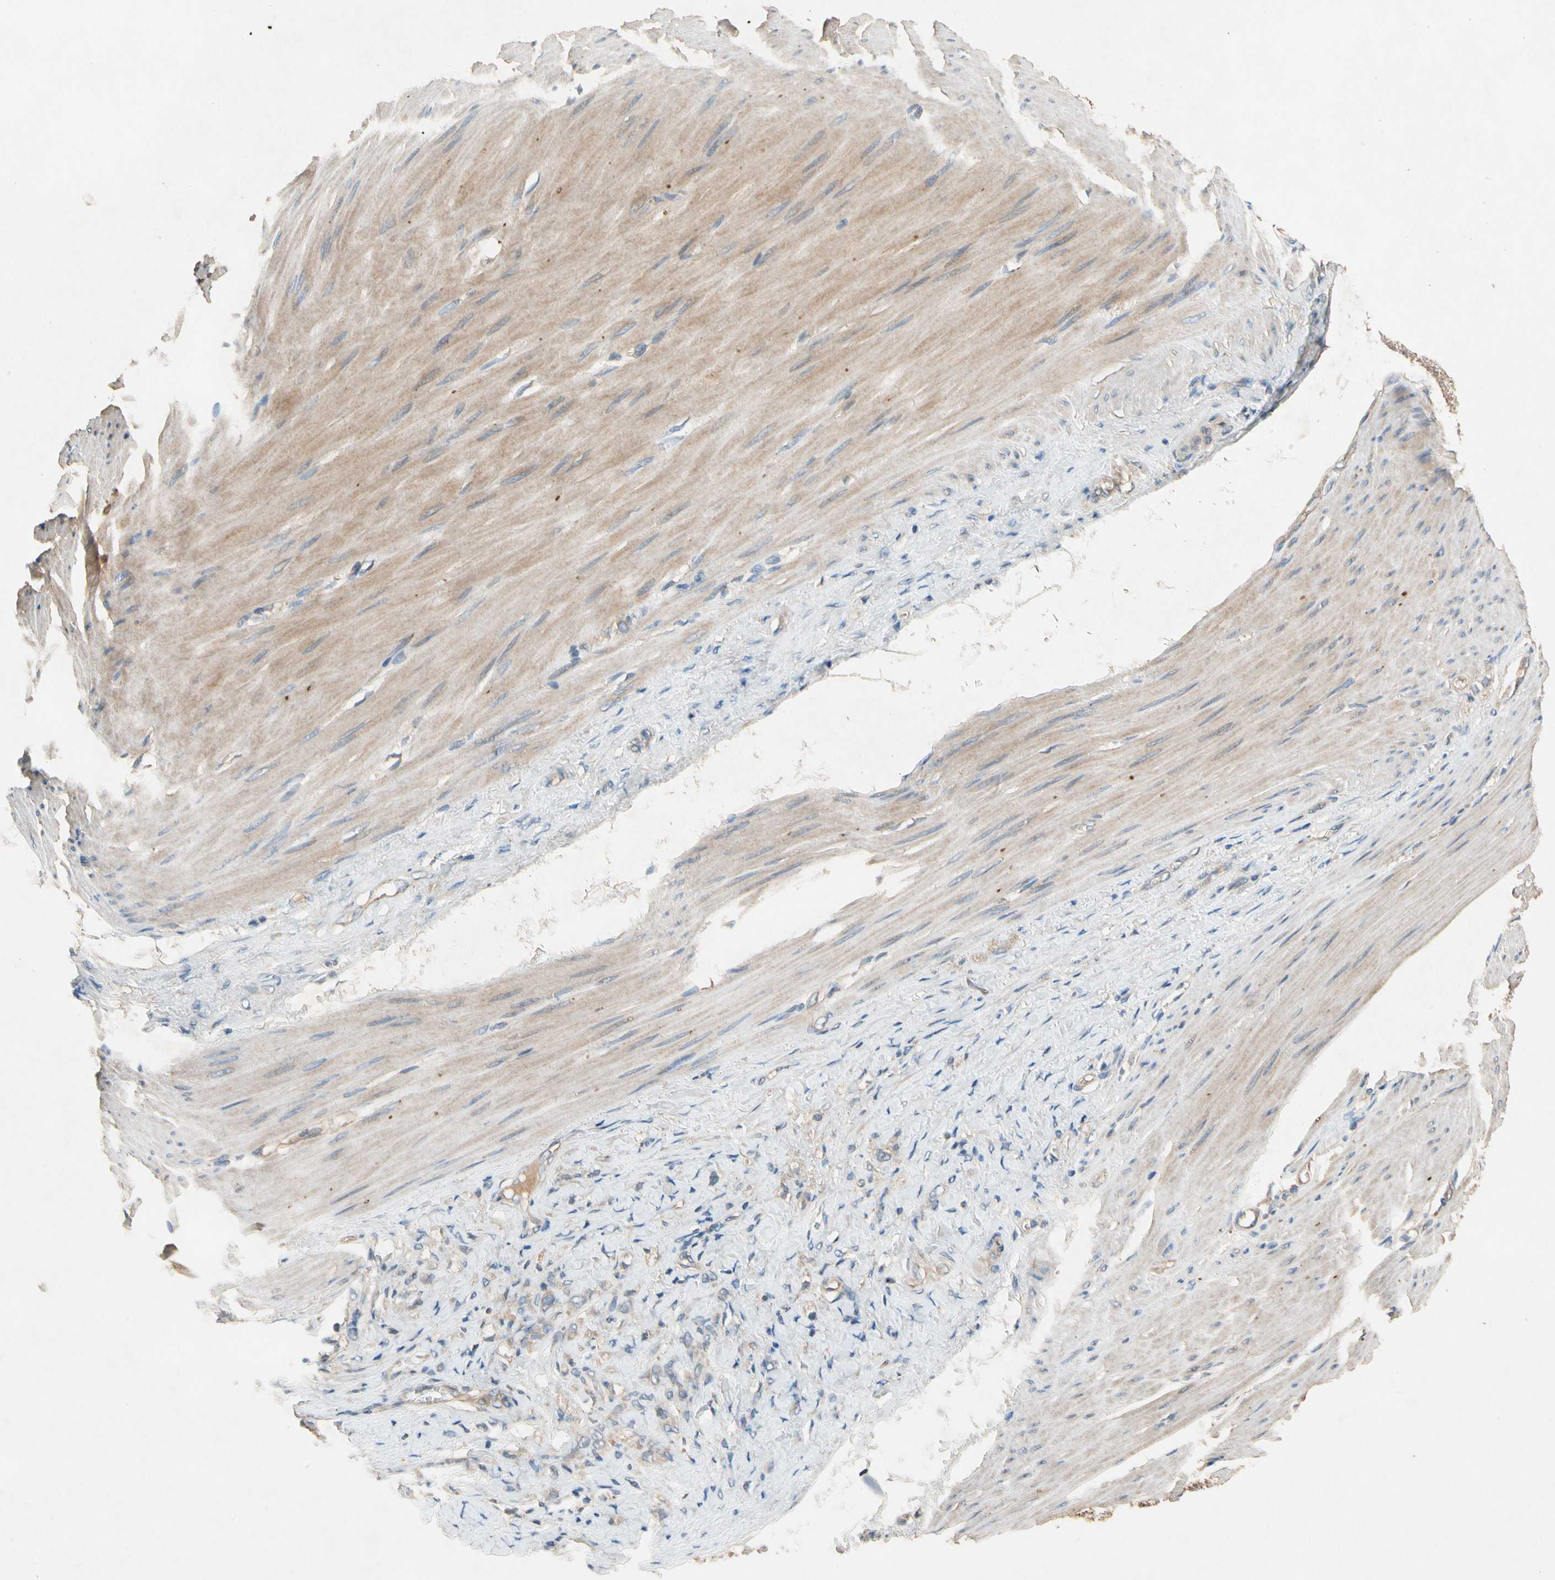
{"staining": {"intensity": "weak", "quantity": ">75%", "location": "cytoplasmic/membranous"}, "tissue": "stomach cancer", "cell_type": "Tumor cells", "image_type": "cancer", "snomed": [{"axis": "morphology", "description": "Adenocarcinoma, NOS"}, {"axis": "topography", "description": "Stomach"}], "caption": "Immunohistochemical staining of stomach cancer demonstrates low levels of weak cytoplasmic/membranous protein expression in approximately >75% of tumor cells. (Brightfield microscopy of DAB IHC at high magnification).", "gene": "USP46", "patient": {"sex": "male", "age": 82}}